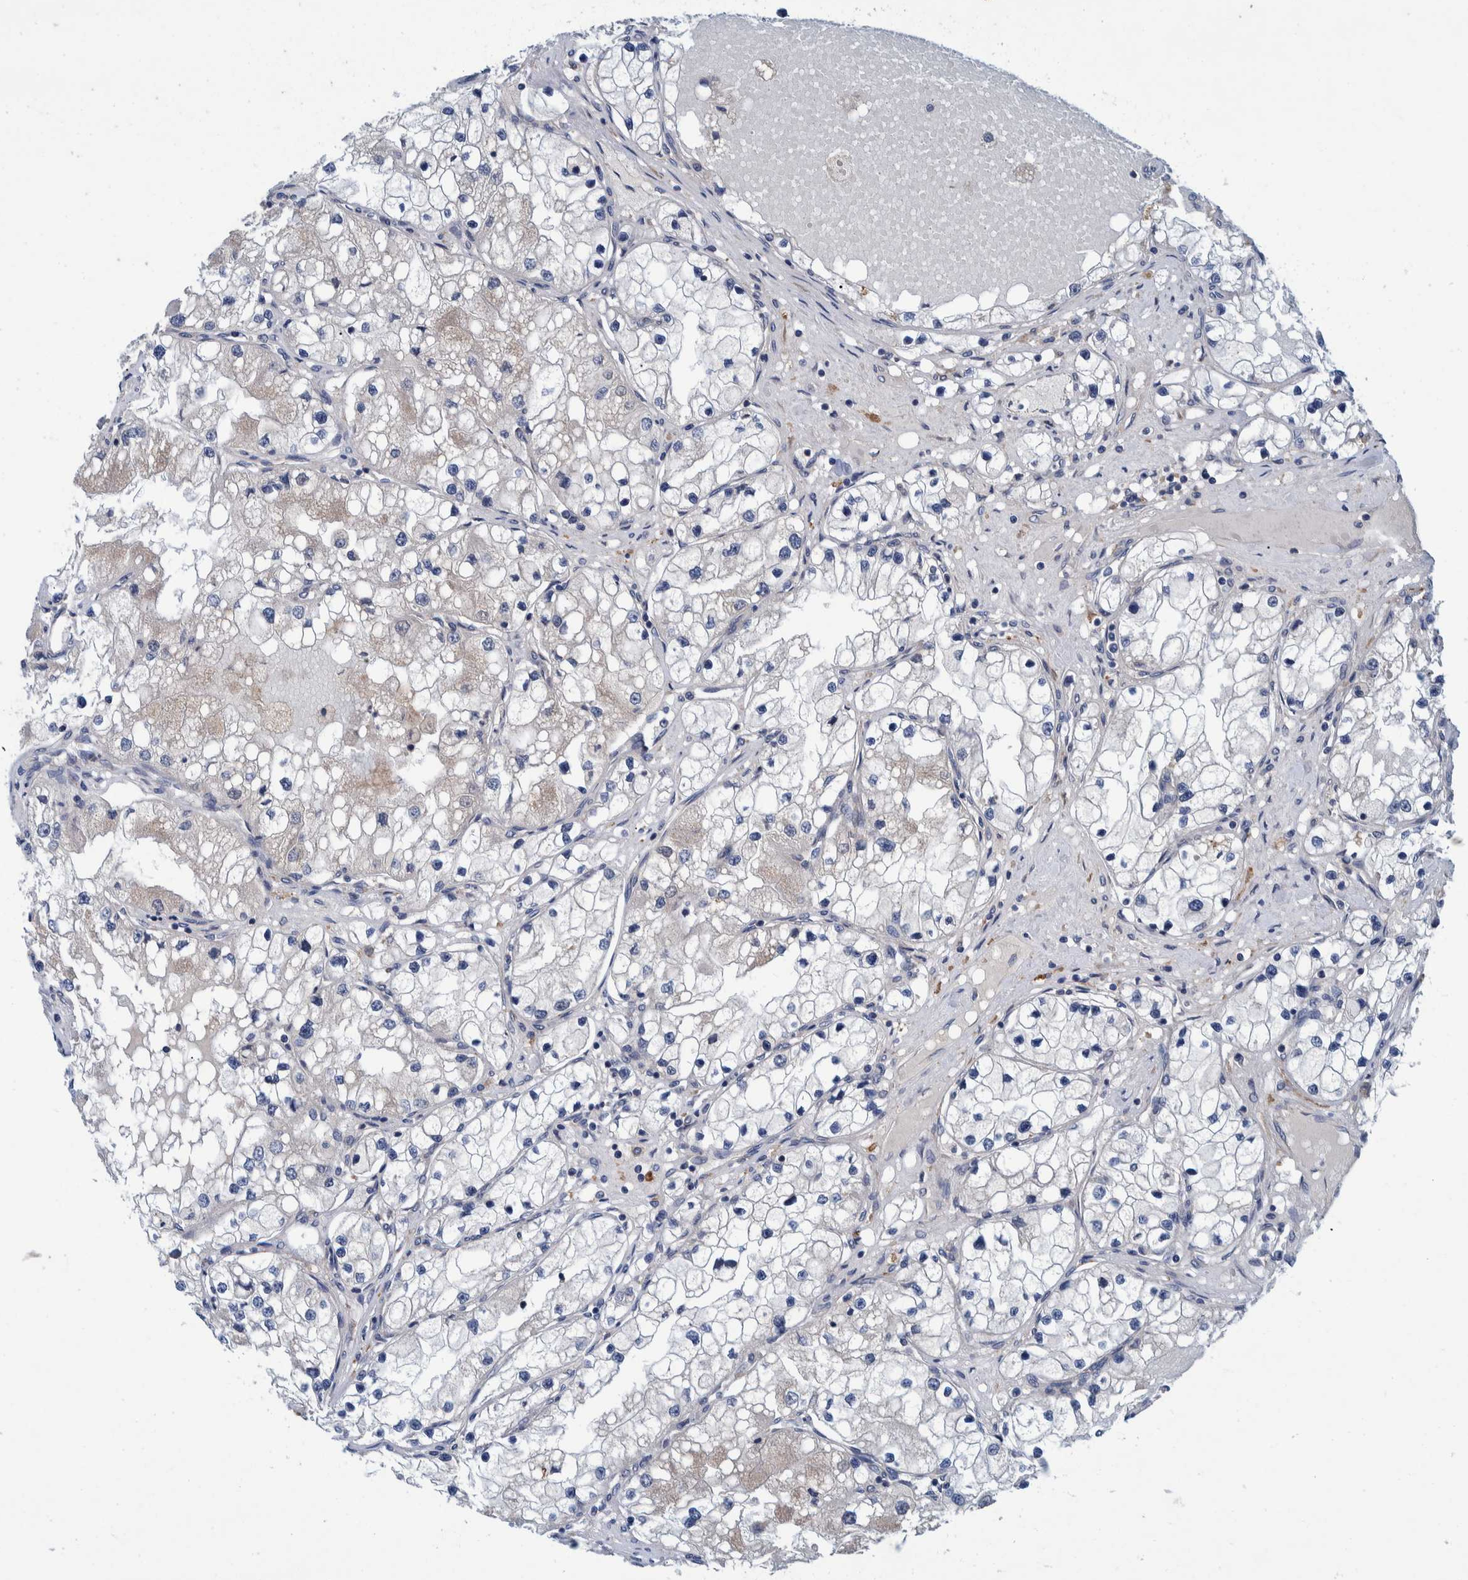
{"staining": {"intensity": "negative", "quantity": "none", "location": "none"}, "tissue": "renal cancer", "cell_type": "Tumor cells", "image_type": "cancer", "snomed": [{"axis": "morphology", "description": "Adenocarcinoma, NOS"}, {"axis": "topography", "description": "Kidney"}], "caption": "Tumor cells are negative for brown protein staining in renal adenocarcinoma.", "gene": "MRPS7", "patient": {"sex": "male", "age": 68}}